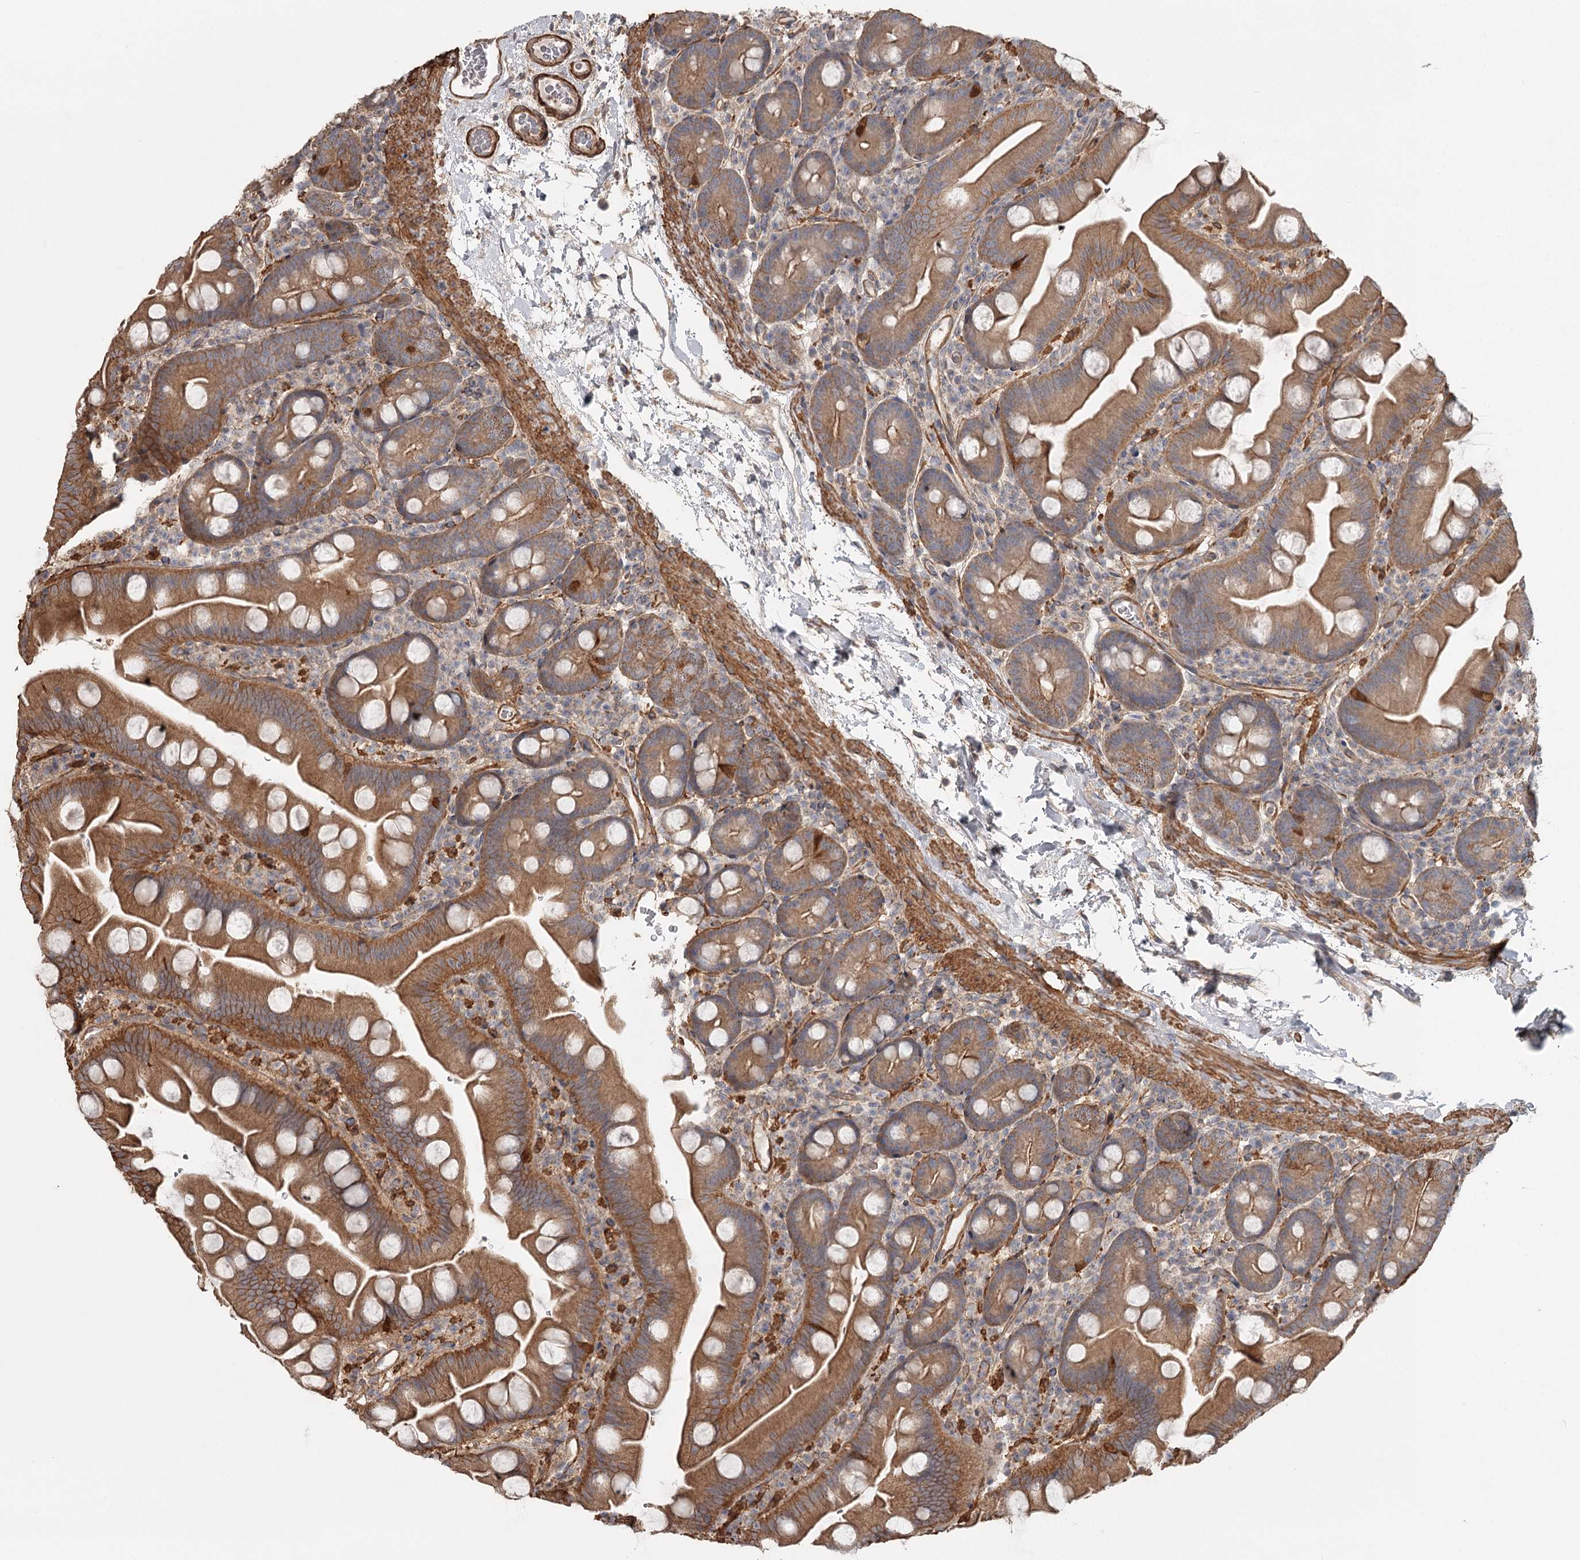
{"staining": {"intensity": "moderate", "quantity": ">75%", "location": "cytoplasmic/membranous"}, "tissue": "small intestine", "cell_type": "Glandular cells", "image_type": "normal", "snomed": [{"axis": "morphology", "description": "Normal tissue, NOS"}, {"axis": "topography", "description": "Small intestine"}], "caption": "Glandular cells reveal medium levels of moderate cytoplasmic/membranous expression in about >75% of cells in unremarkable small intestine. (Brightfield microscopy of DAB IHC at high magnification).", "gene": "DHRS9", "patient": {"sex": "female", "age": 68}}